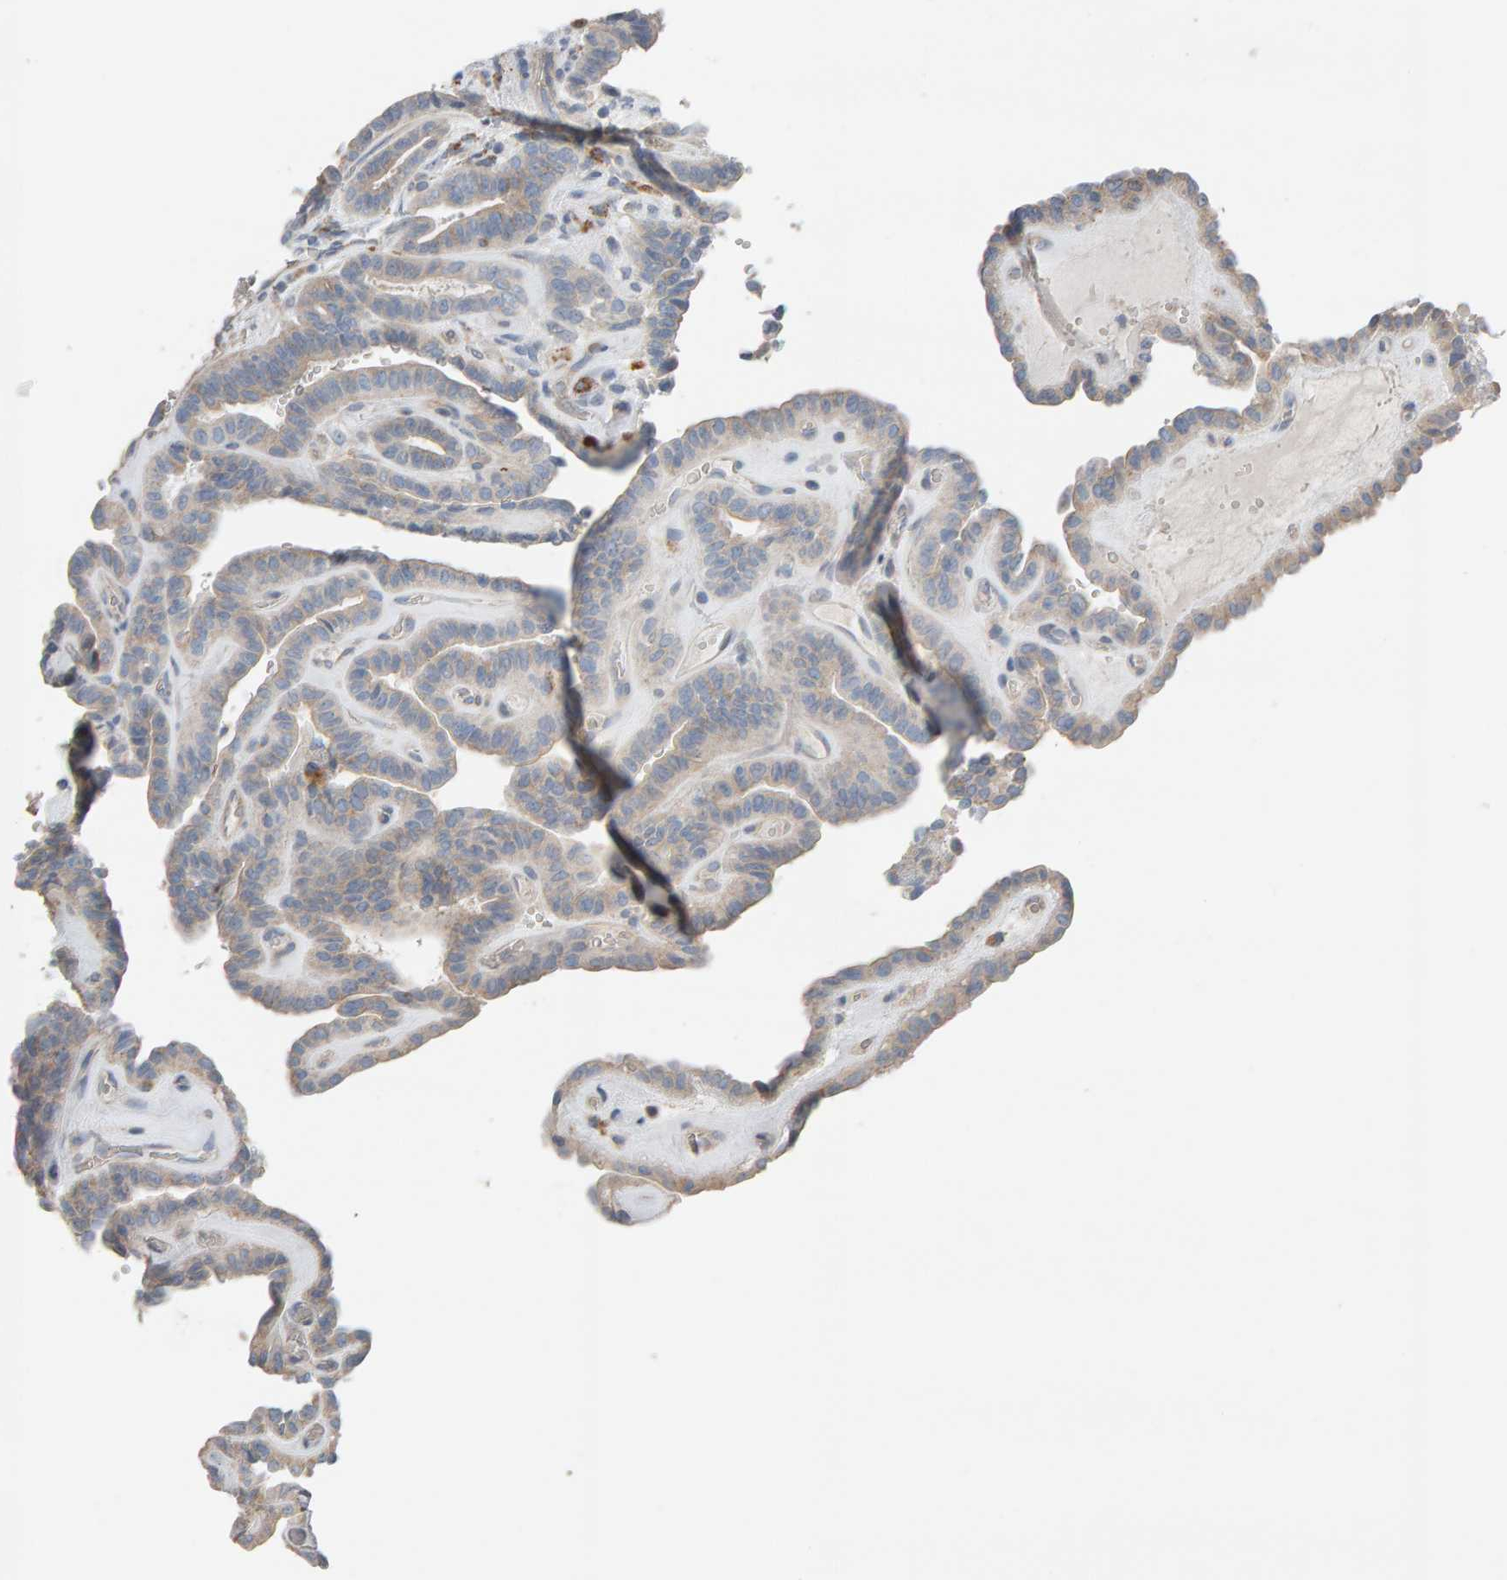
{"staining": {"intensity": "negative", "quantity": "none", "location": "none"}, "tissue": "thyroid cancer", "cell_type": "Tumor cells", "image_type": "cancer", "snomed": [{"axis": "morphology", "description": "Papillary adenocarcinoma, NOS"}, {"axis": "topography", "description": "Thyroid gland"}], "caption": "A photomicrograph of thyroid papillary adenocarcinoma stained for a protein displays no brown staining in tumor cells. (Immunohistochemistry, brightfield microscopy, high magnification).", "gene": "IPPK", "patient": {"sex": "male", "age": 77}}